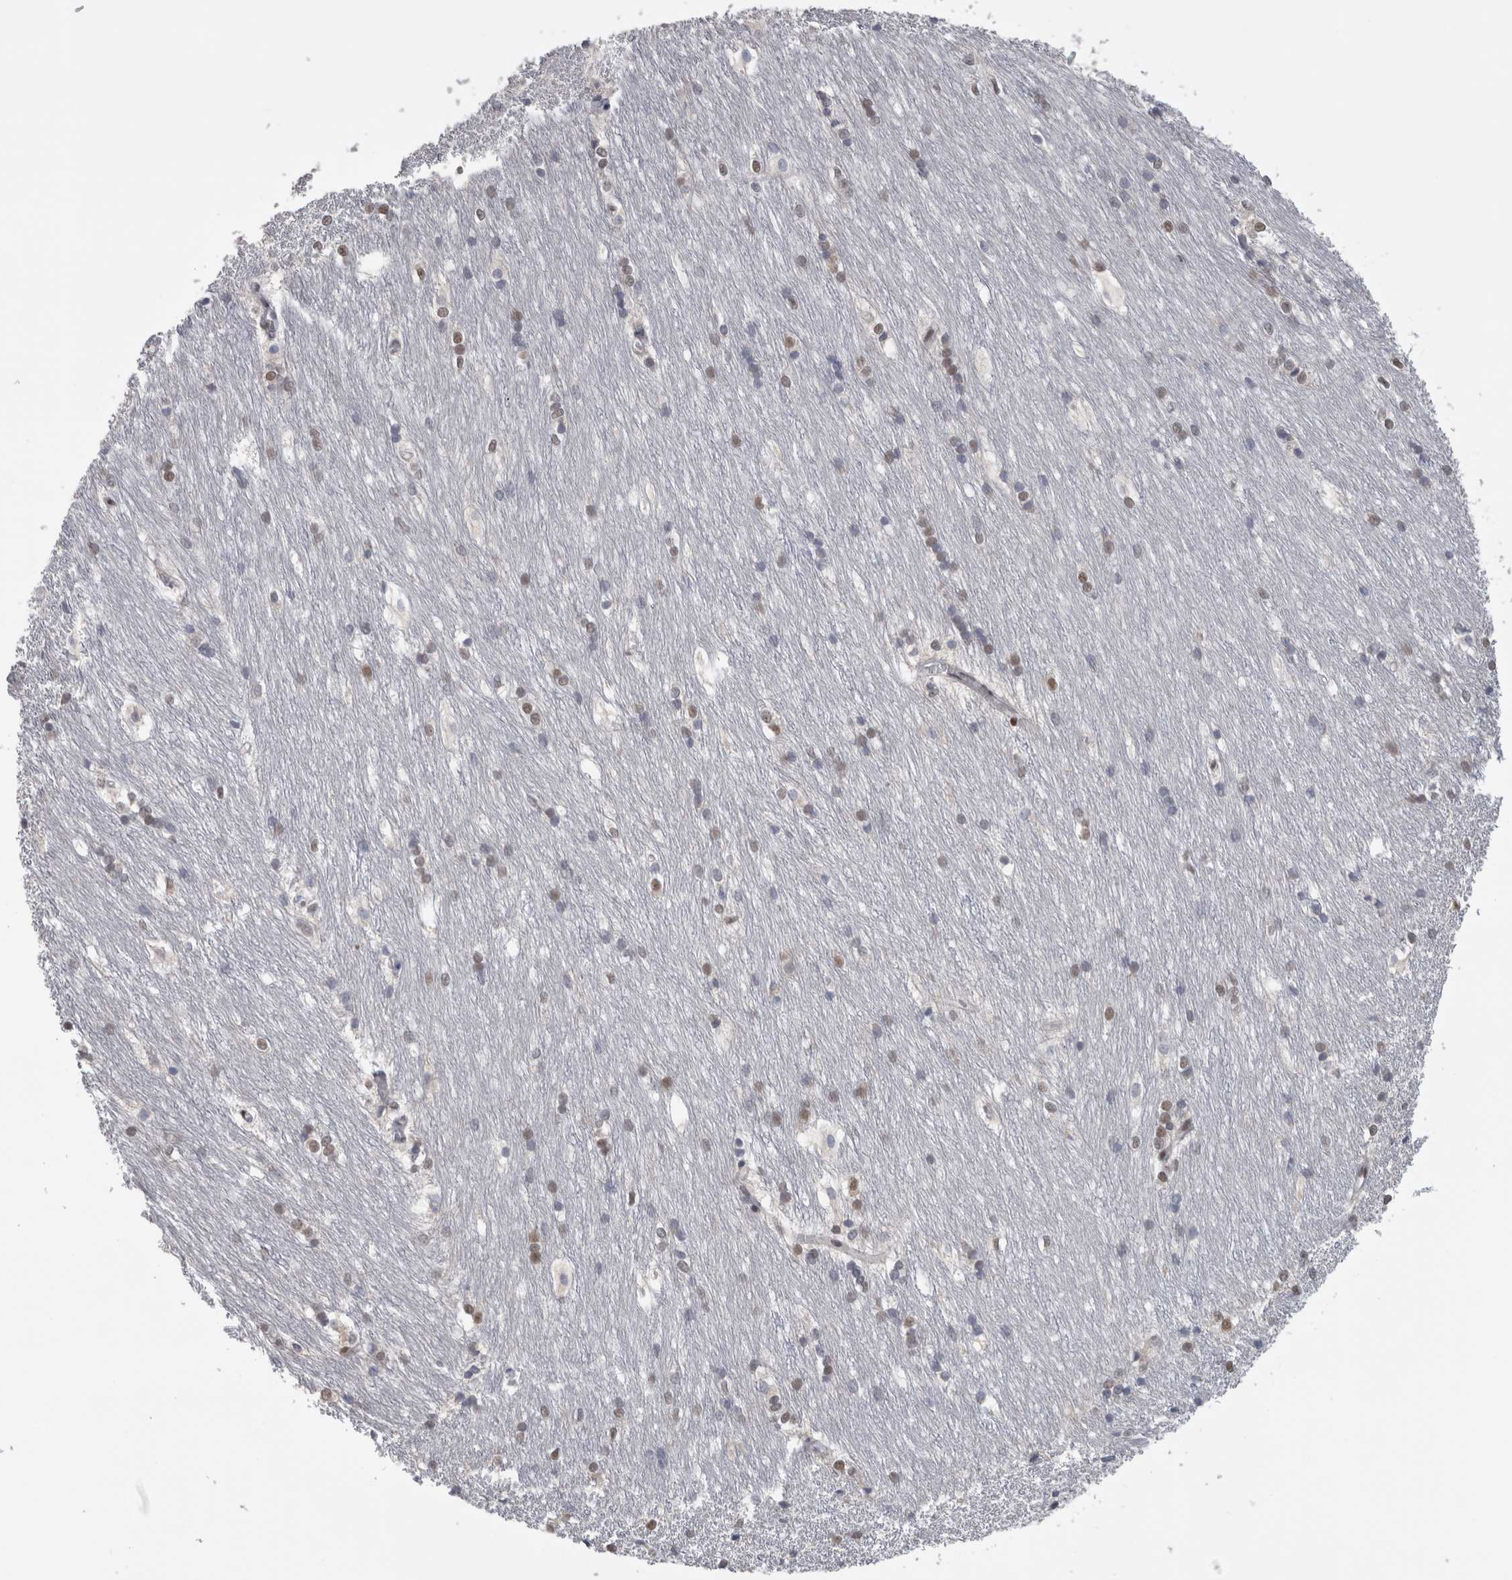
{"staining": {"intensity": "negative", "quantity": "none", "location": "none"}, "tissue": "caudate", "cell_type": "Glial cells", "image_type": "normal", "snomed": [{"axis": "morphology", "description": "Normal tissue, NOS"}, {"axis": "topography", "description": "Lateral ventricle wall"}], "caption": "The photomicrograph shows no significant expression in glial cells of caudate. (Immunohistochemistry, brightfield microscopy, high magnification).", "gene": "HEXIM2", "patient": {"sex": "female", "age": 19}}